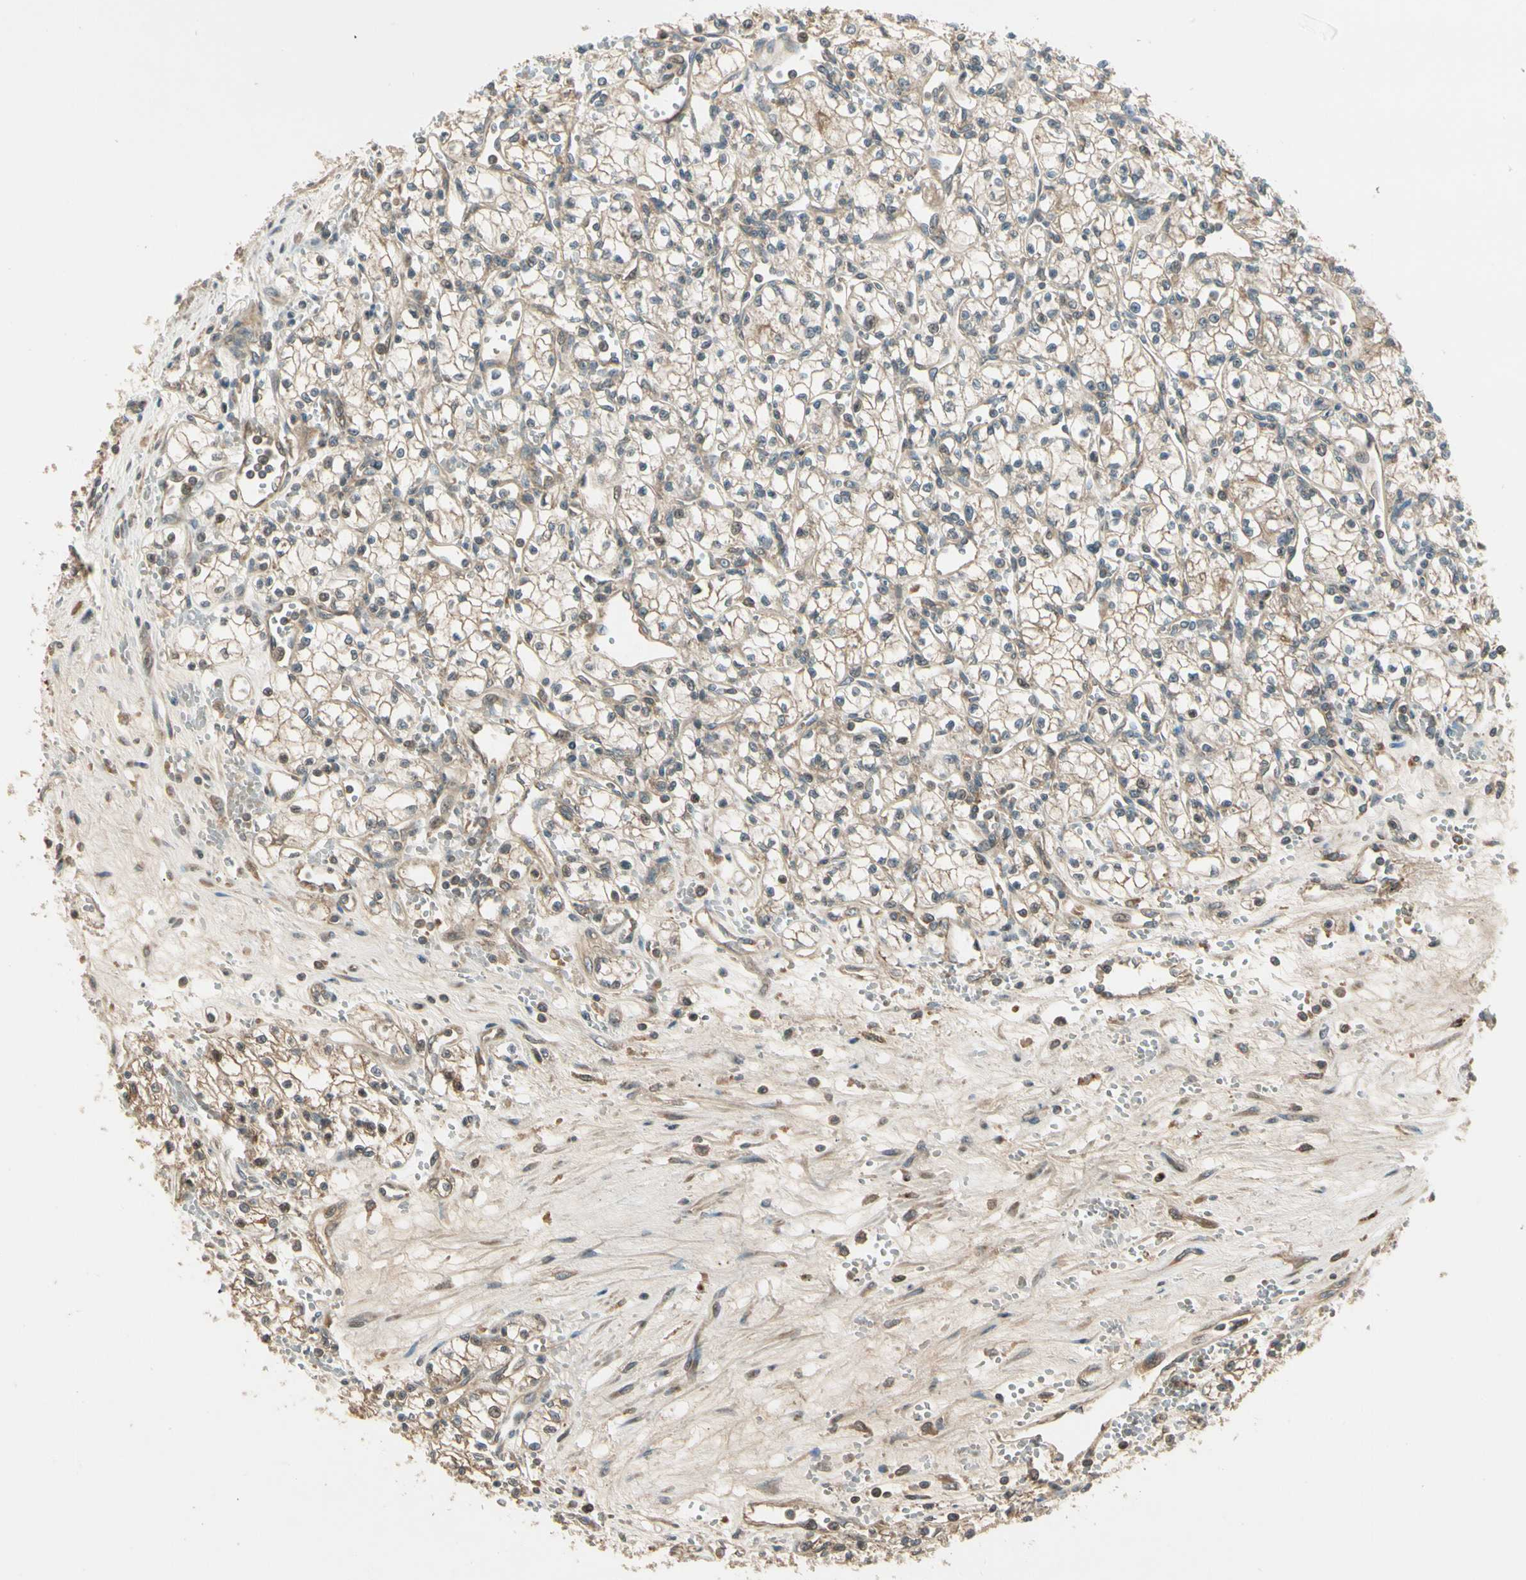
{"staining": {"intensity": "weak", "quantity": ">75%", "location": "cytoplasmic/membranous"}, "tissue": "renal cancer", "cell_type": "Tumor cells", "image_type": "cancer", "snomed": [{"axis": "morphology", "description": "Normal tissue, NOS"}, {"axis": "morphology", "description": "Adenocarcinoma, NOS"}, {"axis": "topography", "description": "Kidney"}], "caption": "Weak cytoplasmic/membranous expression for a protein is present in about >75% of tumor cells of adenocarcinoma (renal) using IHC.", "gene": "ACVR1C", "patient": {"sex": "male", "age": 59}}